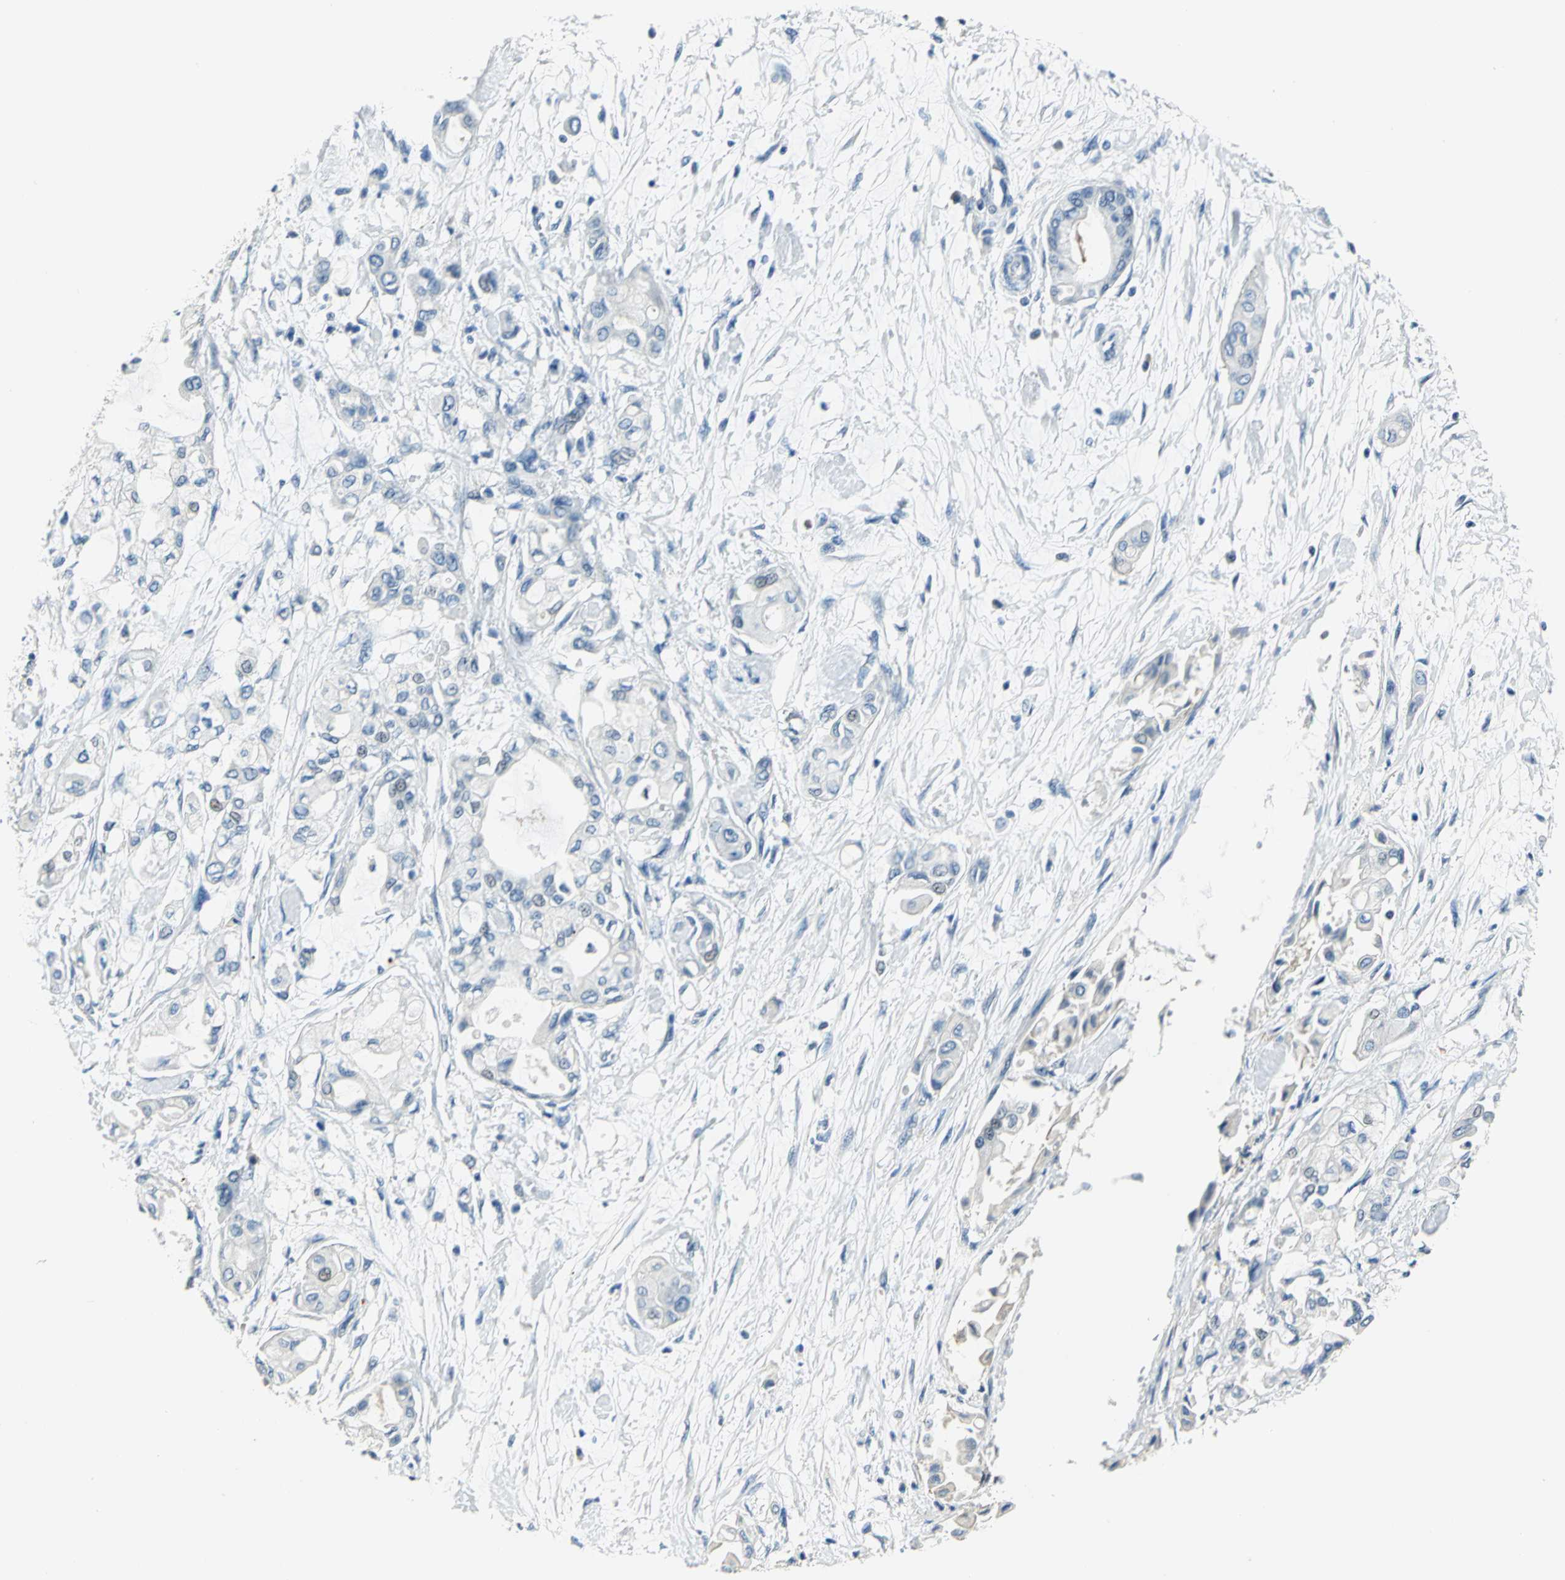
{"staining": {"intensity": "negative", "quantity": "none", "location": "none"}, "tissue": "pancreatic cancer", "cell_type": "Tumor cells", "image_type": "cancer", "snomed": [{"axis": "morphology", "description": "Adenocarcinoma, NOS"}, {"axis": "morphology", "description": "Adenocarcinoma, metastatic, NOS"}, {"axis": "topography", "description": "Lymph node"}, {"axis": "topography", "description": "Pancreas"}, {"axis": "topography", "description": "Duodenum"}], "caption": "Tumor cells are negative for brown protein staining in pancreatic cancer. (DAB (3,3'-diaminobenzidine) immunohistochemistry, high magnification).", "gene": "RAD17", "patient": {"sex": "female", "age": 64}}